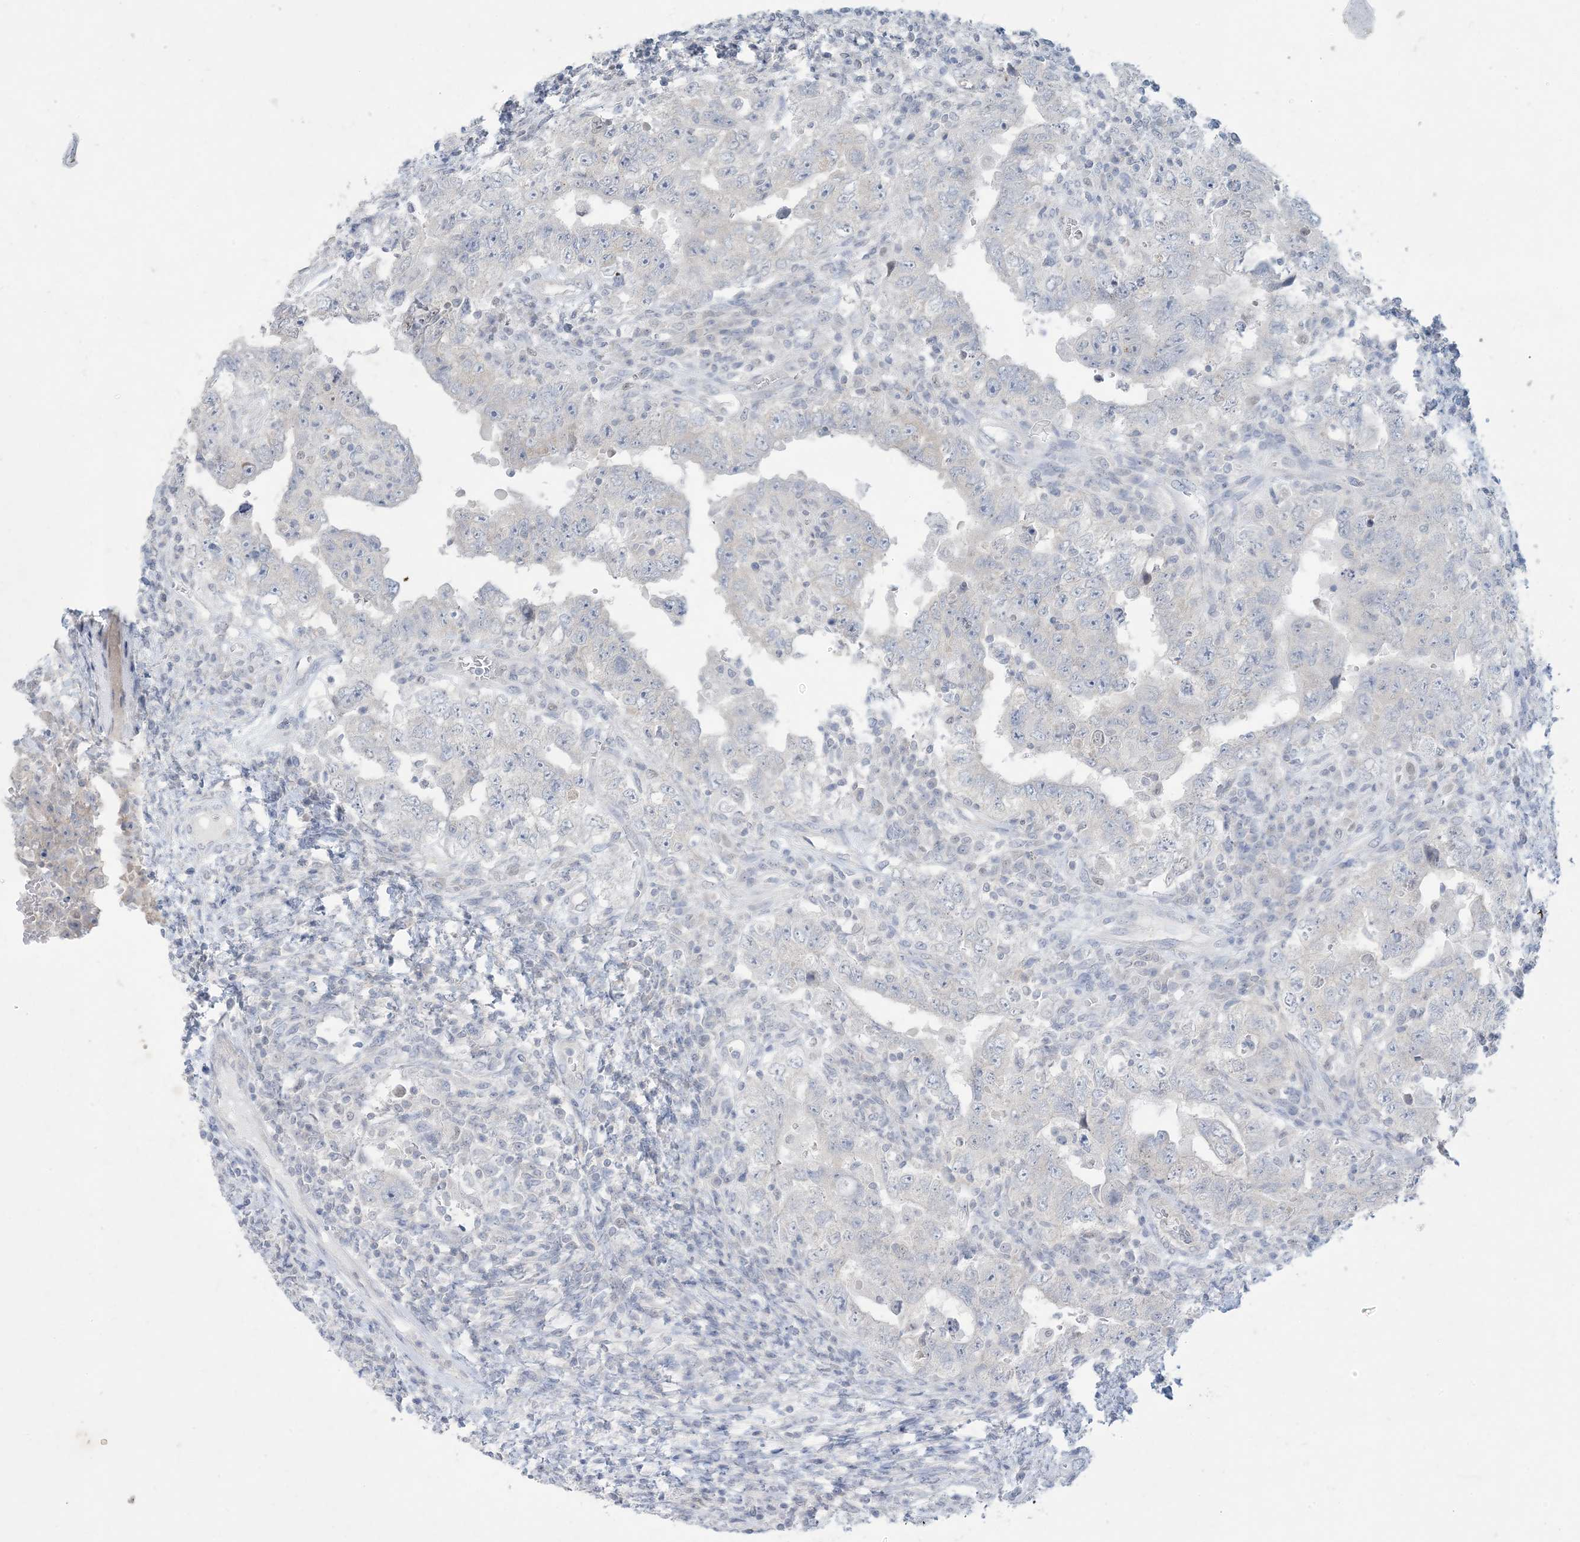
{"staining": {"intensity": "negative", "quantity": "none", "location": "none"}, "tissue": "testis cancer", "cell_type": "Tumor cells", "image_type": "cancer", "snomed": [{"axis": "morphology", "description": "Carcinoma, Embryonal, NOS"}, {"axis": "topography", "description": "Testis"}], "caption": "DAB immunohistochemical staining of embryonal carcinoma (testis) displays no significant staining in tumor cells. (Brightfield microscopy of DAB (3,3'-diaminobenzidine) IHC at high magnification).", "gene": "KIF3A", "patient": {"sex": "male", "age": 26}}